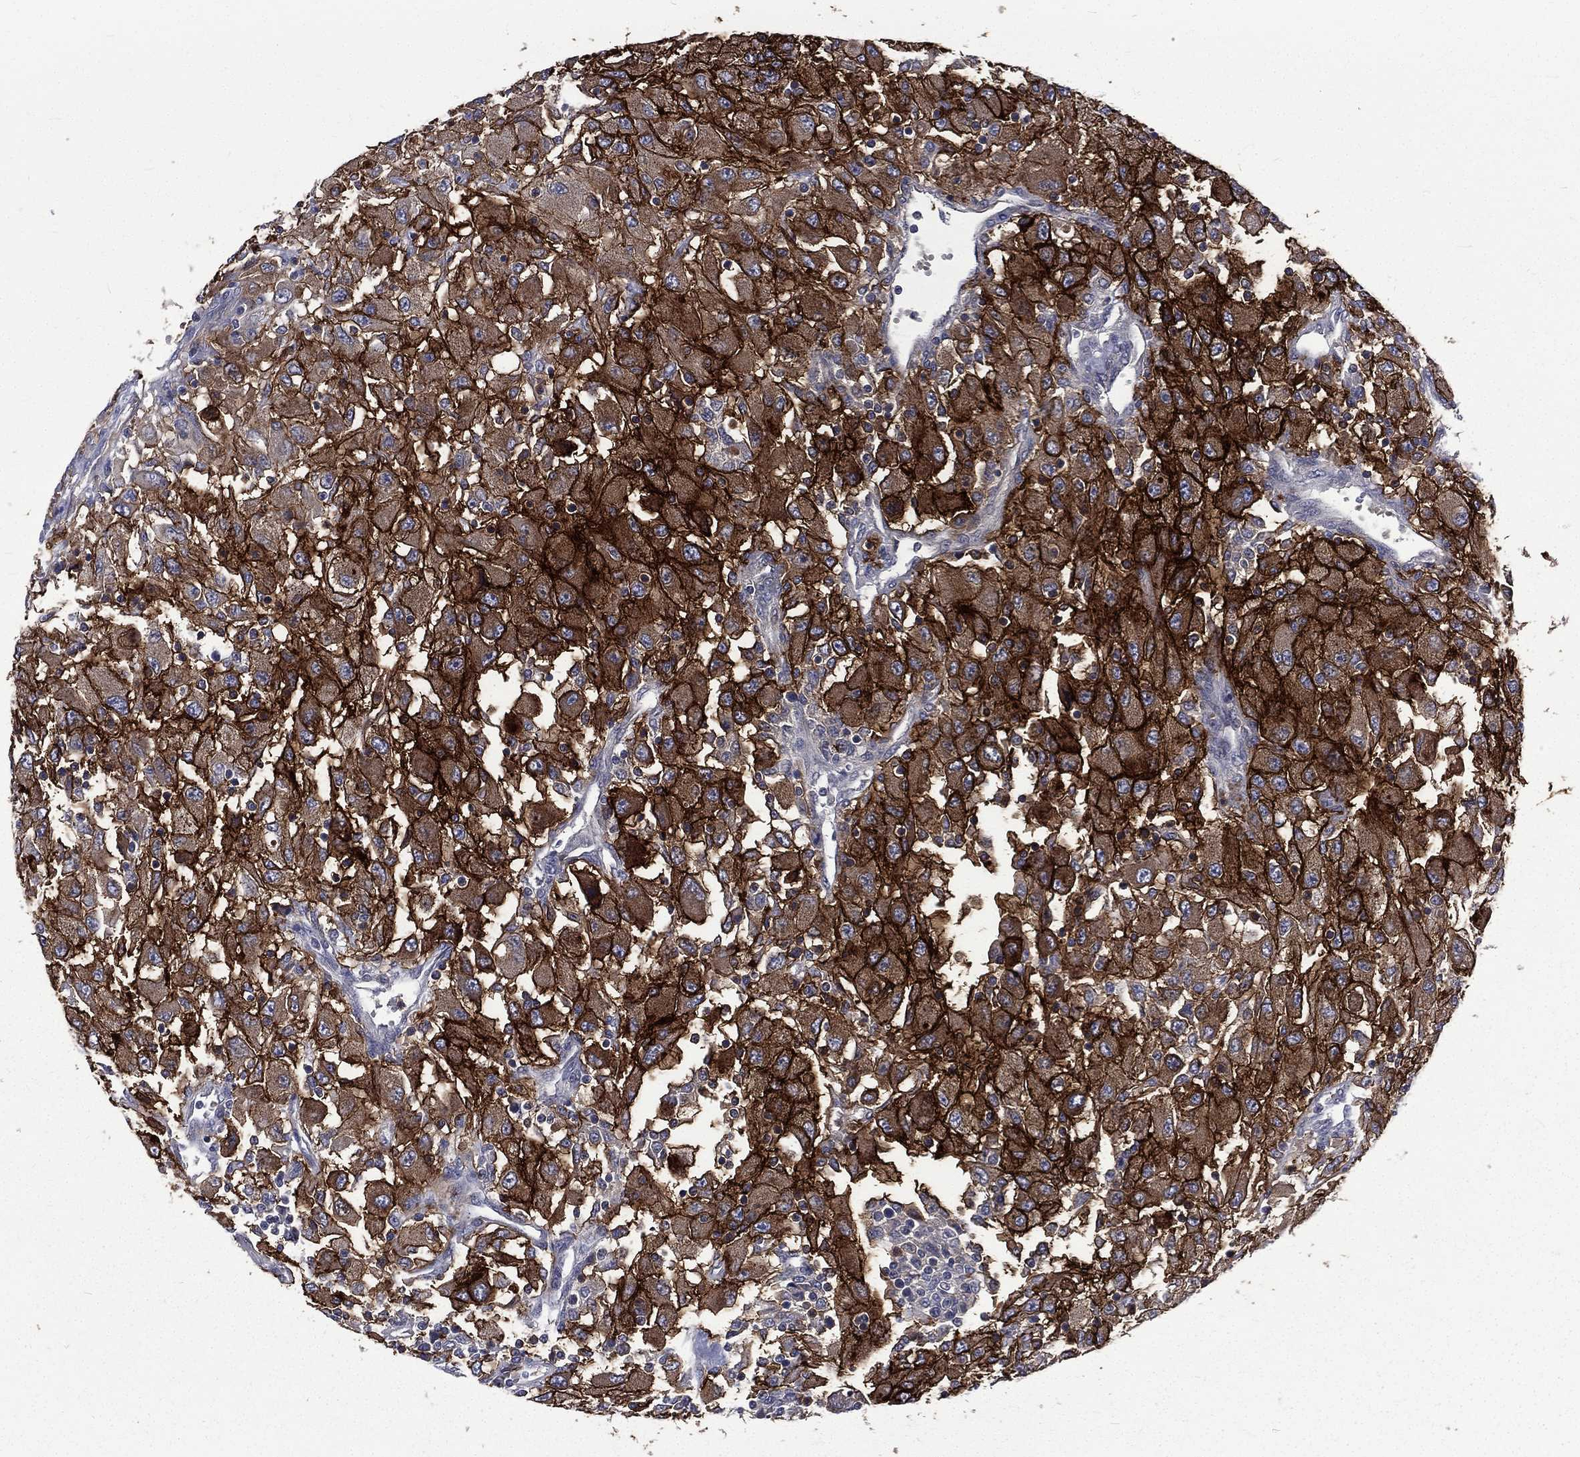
{"staining": {"intensity": "strong", "quantity": "25%-75%", "location": "cytoplasmic/membranous"}, "tissue": "renal cancer", "cell_type": "Tumor cells", "image_type": "cancer", "snomed": [{"axis": "morphology", "description": "Adenocarcinoma, NOS"}, {"axis": "topography", "description": "Kidney"}], "caption": "A micrograph of human adenocarcinoma (renal) stained for a protein displays strong cytoplasmic/membranous brown staining in tumor cells.", "gene": "CA12", "patient": {"sex": "female", "age": 67}}